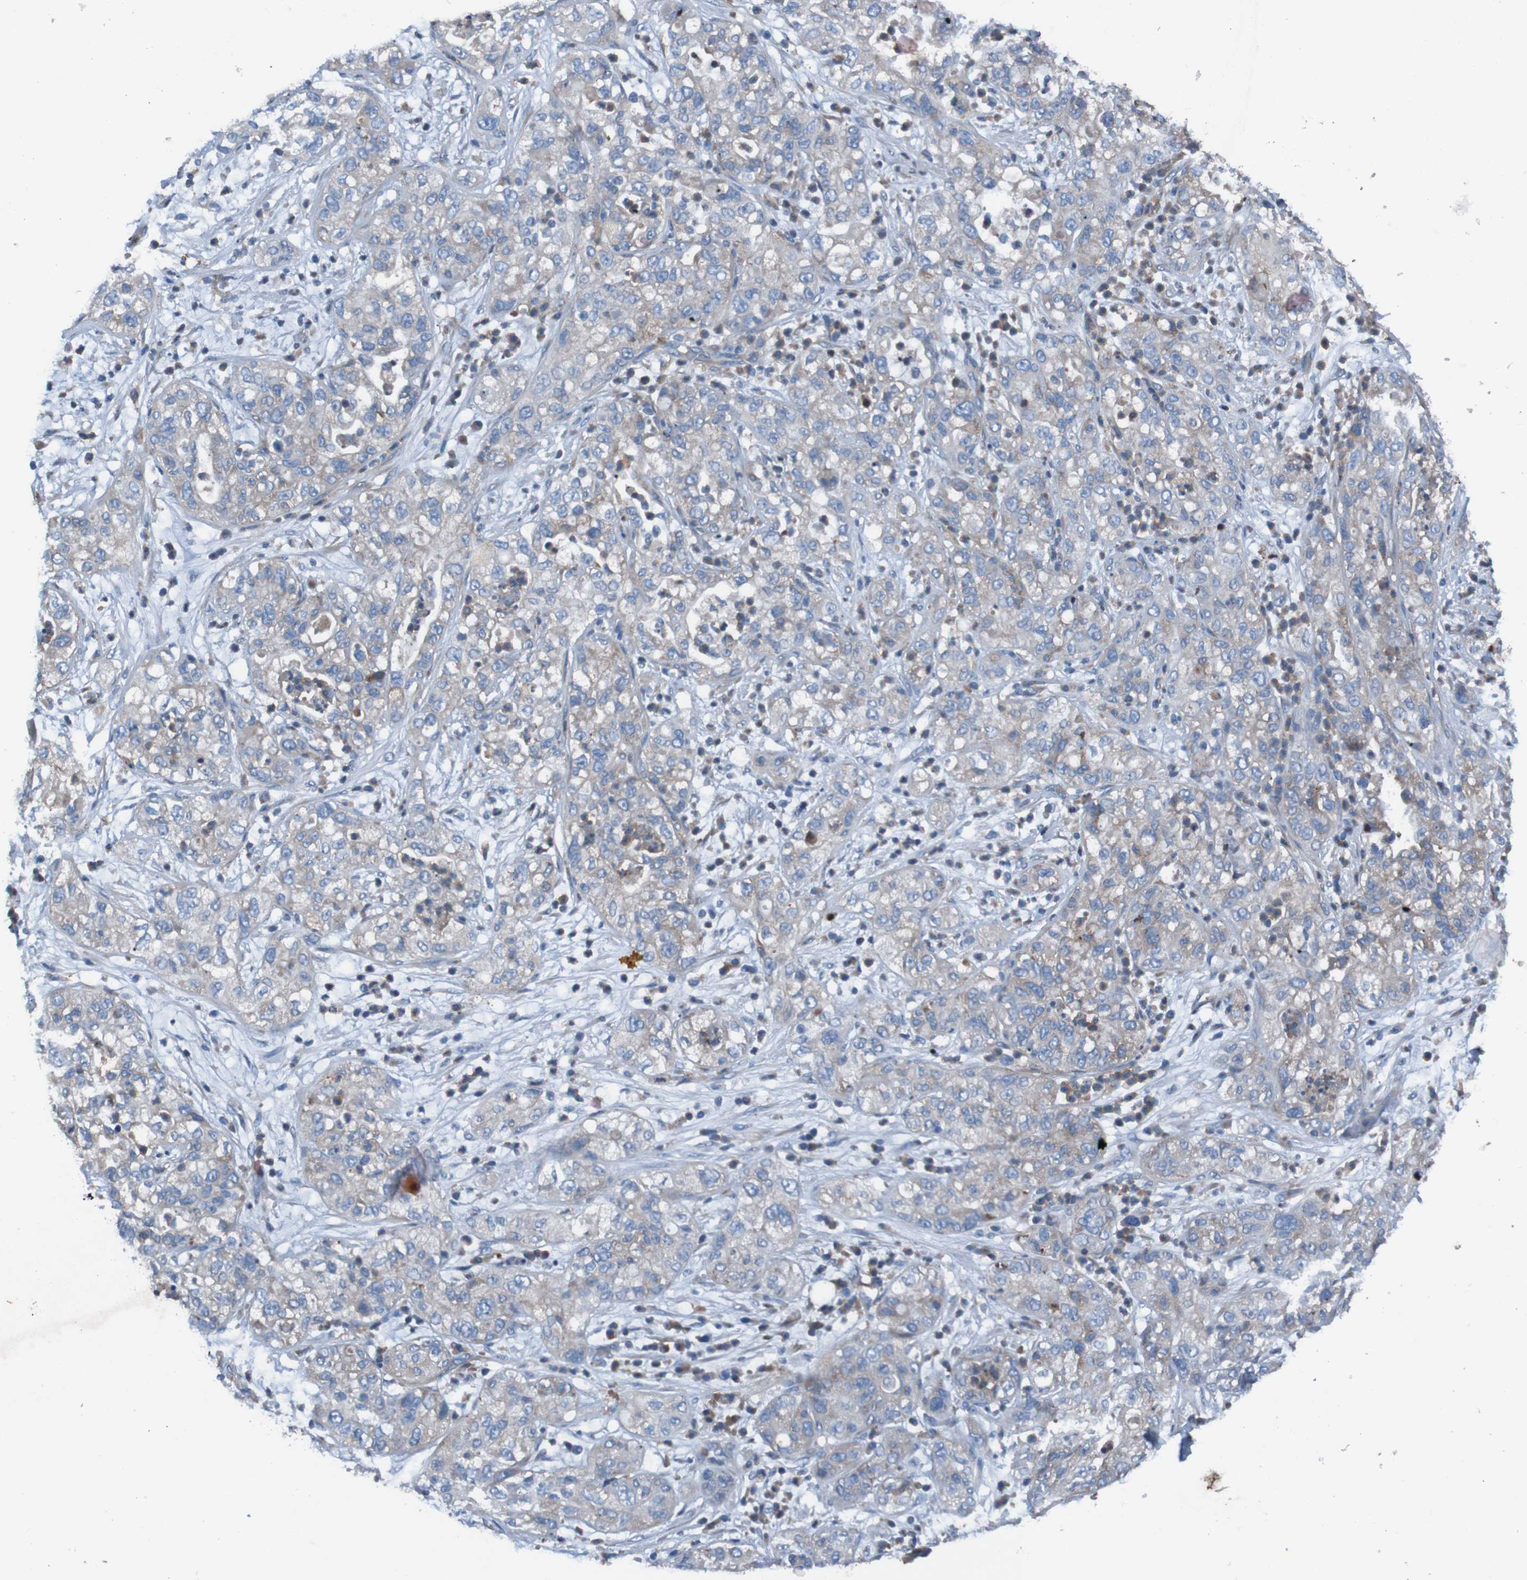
{"staining": {"intensity": "weak", "quantity": ">75%", "location": "cytoplasmic/membranous"}, "tissue": "pancreatic cancer", "cell_type": "Tumor cells", "image_type": "cancer", "snomed": [{"axis": "morphology", "description": "Adenocarcinoma, NOS"}, {"axis": "topography", "description": "Pancreas"}], "caption": "Pancreatic cancer stained with IHC reveals weak cytoplasmic/membranous expression in about >75% of tumor cells.", "gene": "RAB5B", "patient": {"sex": "female", "age": 78}}